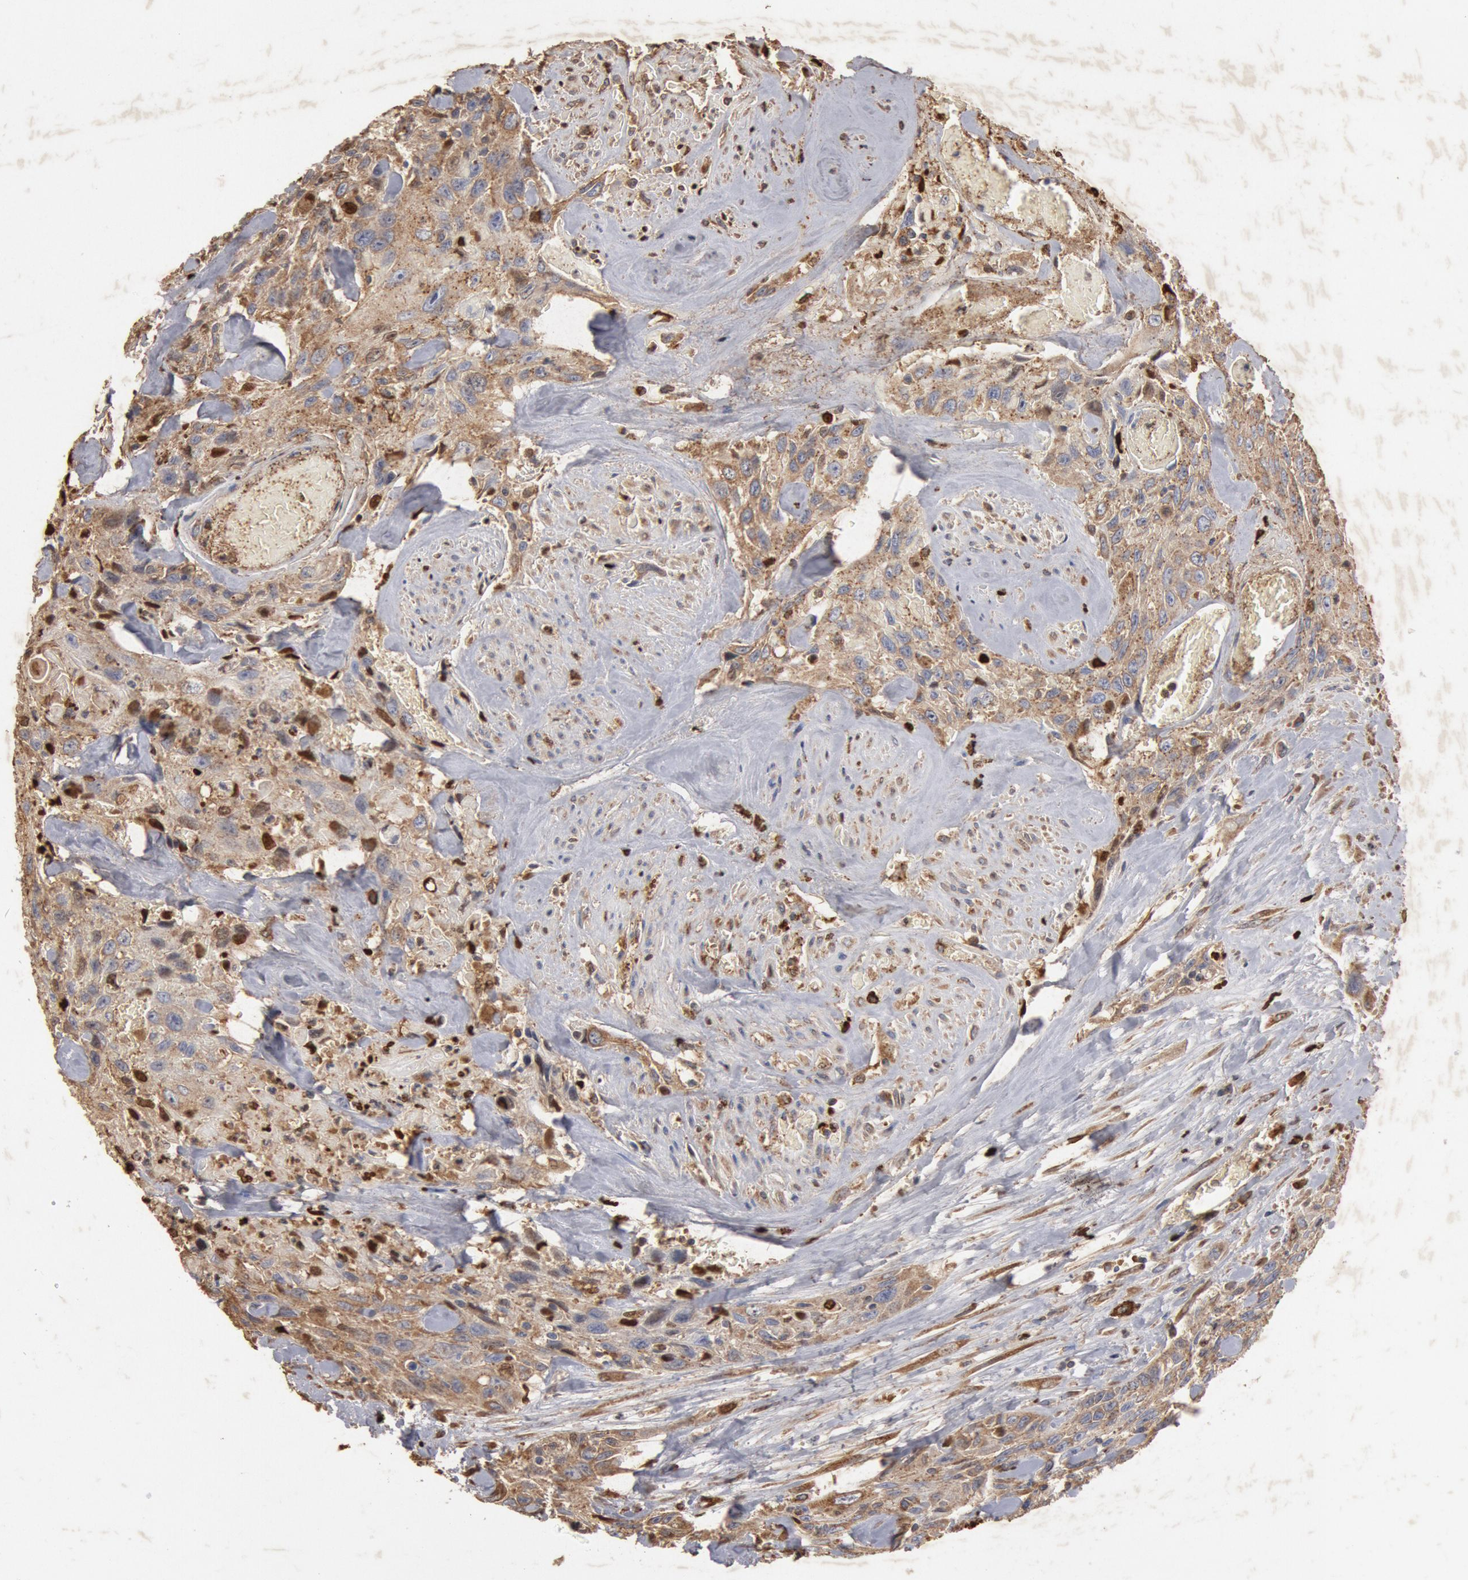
{"staining": {"intensity": "moderate", "quantity": ">75%", "location": "cytoplasmic/membranous,nuclear"}, "tissue": "urothelial cancer", "cell_type": "Tumor cells", "image_type": "cancer", "snomed": [{"axis": "morphology", "description": "Urothelial carcinoma, High grade"}, {"axis": "topography", "description": "Urinary bladder"}], "caption": "IHC (DAB (3,3'-diaminobenzidine)) staining of human urothelial carcinoma (high-grade) exhibits moderate cytoplasmic/membranous and nuclear protein expression in about >75% of tumor cells.", "gene": "FOXA2", "patient": {"sex": "female", "age": 84}}